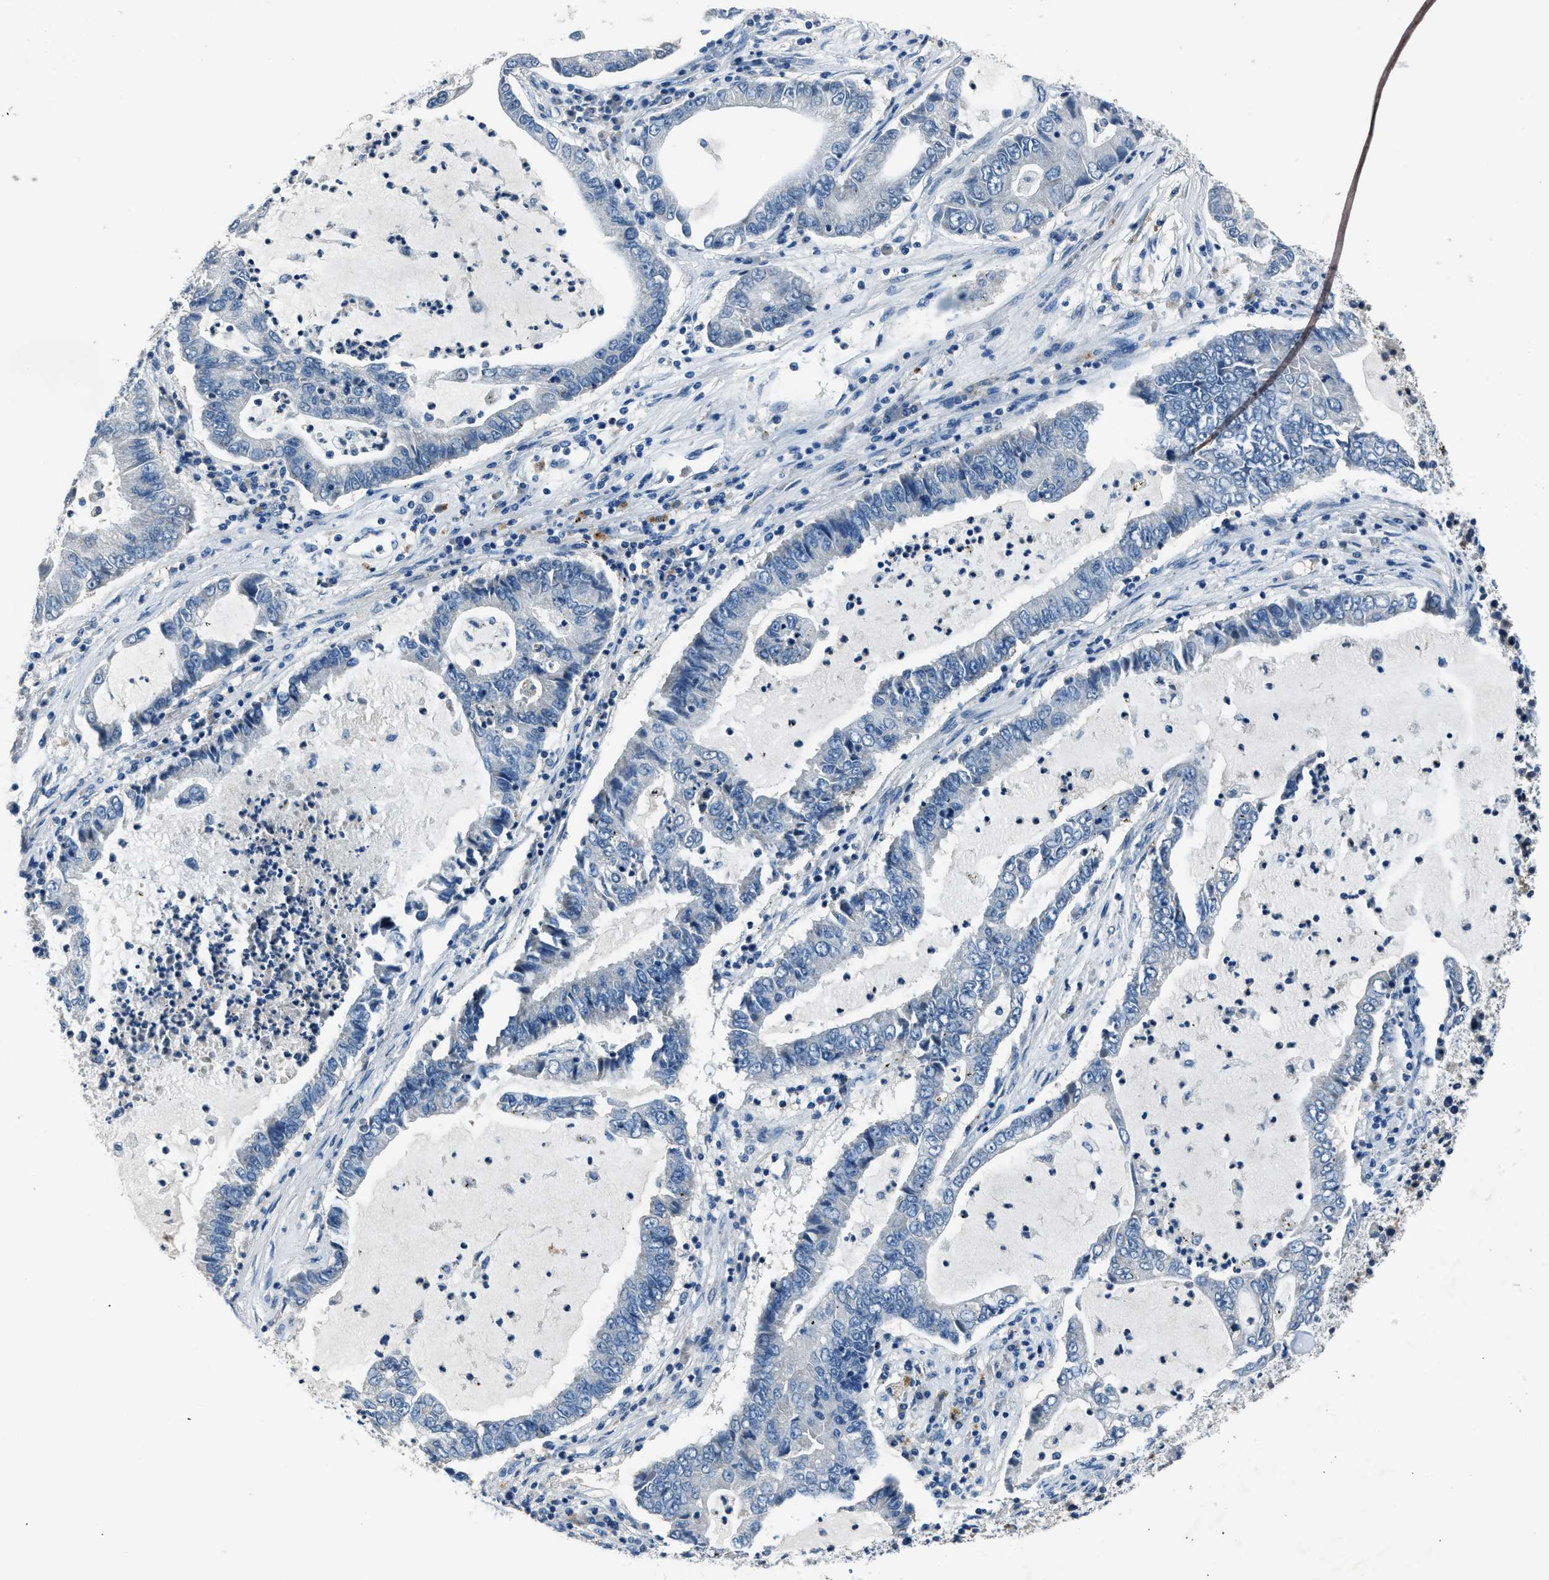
{"staining": {"intensity": "negative", "quantity": "none", "location": "none"}, "tissue": "lung cancer", "cell_type": "Tumor cells", "image_type": "cancer", "snomed": [{"axis": "morphology", "description": "Adenocarcinoma, NOS"}, {"axis": "topography", "description": "Lung"}], "caption": "There is no significant staining in tumor cells of lung cancer.", "gene": "ADAM2", "patient": {"sex": "female", "age": 51}}